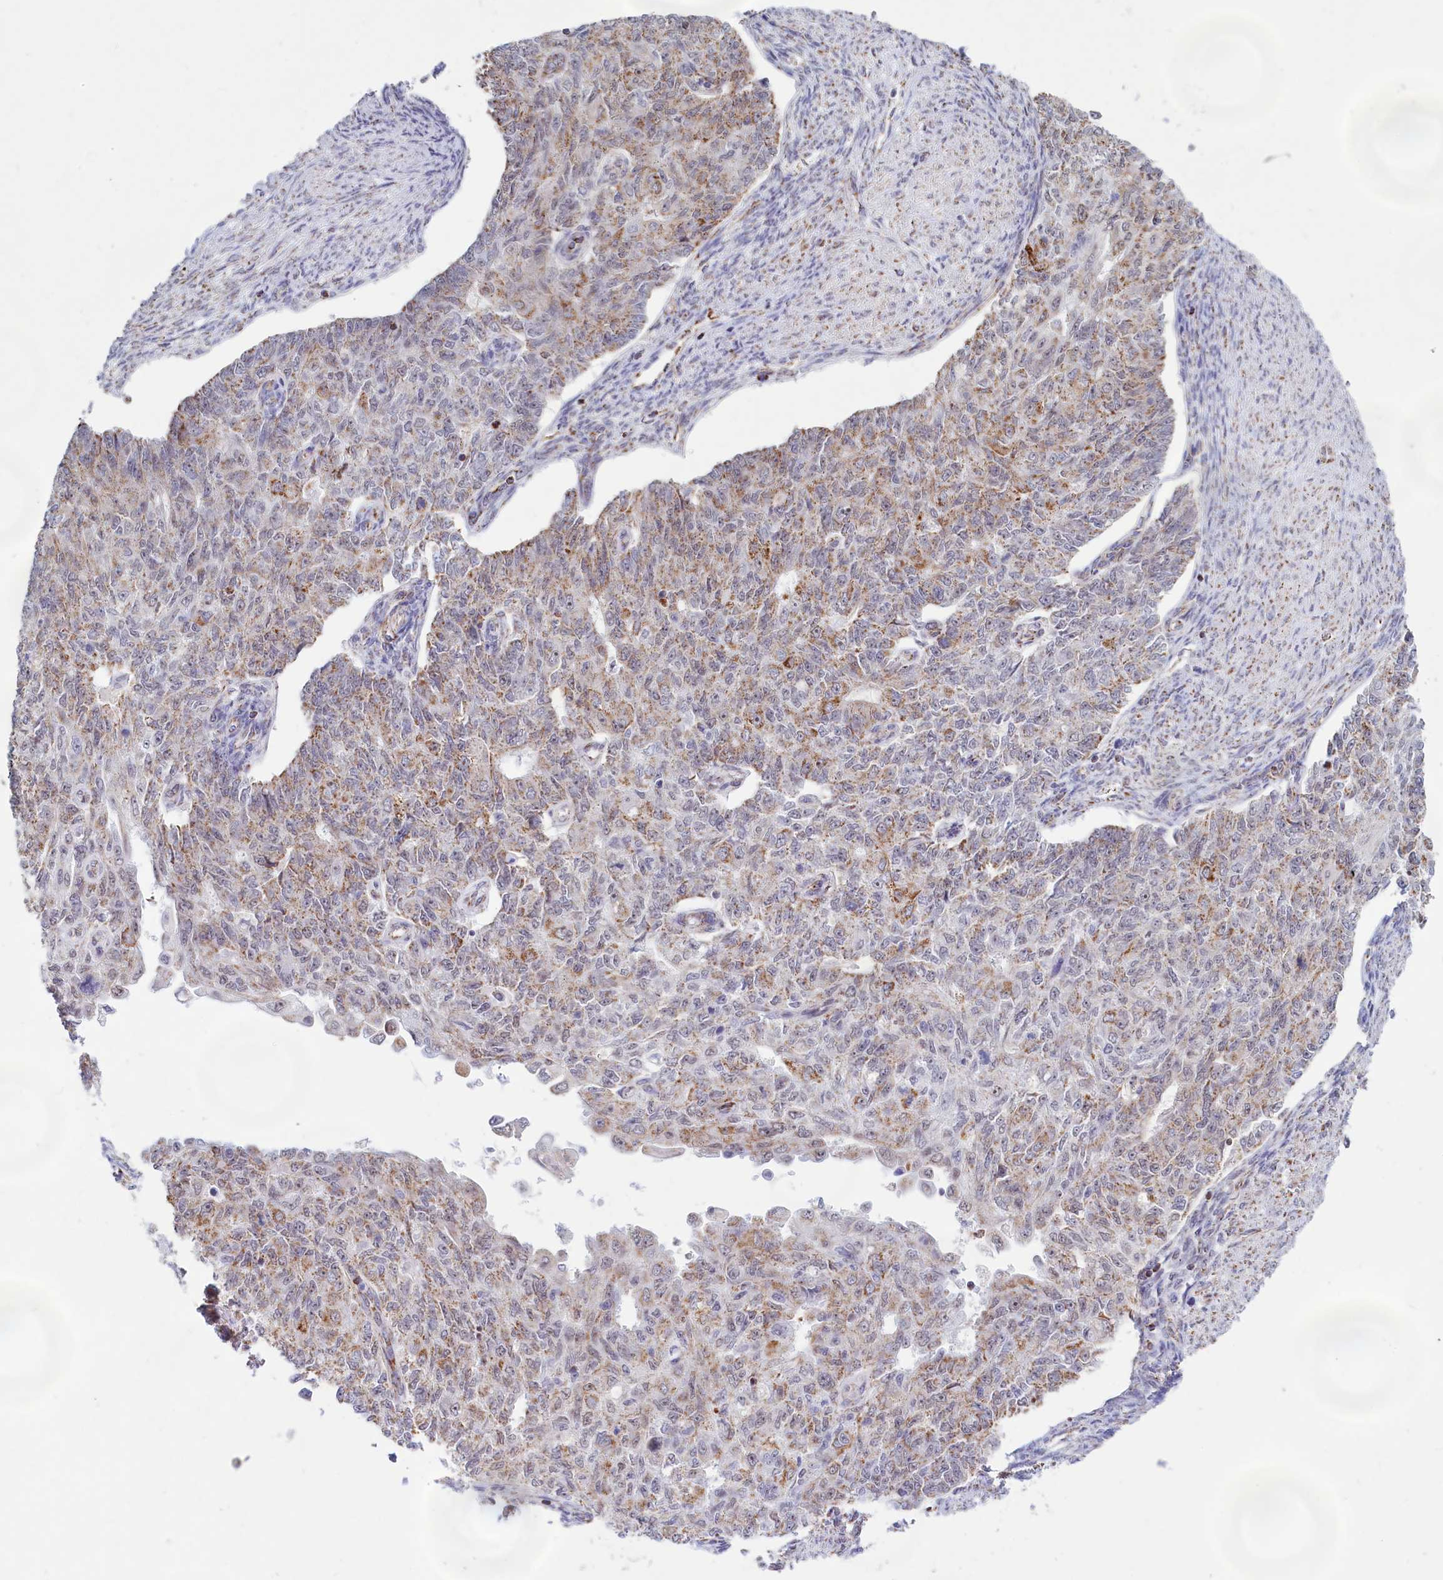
{"staining": {"intensity": "moderate", "quantity": "25%-75%", "location": "cytoplasmic/membranous"}, "tissue": "endometrial cancer", "cell_type": "Tumor cells", "image_type": "cancer", "snomed": [{"axis": "morphology", "description": "Adenocarcinoma, NOS"}, {"axis": "topography", "description": "Endometrium"}], "caption": "Brown immunohistochemical staining in human adenocarcinoma (endometrial) exhibits moderate cytoplasmic/membranous staining in approximately 25%-75% of tumor cells. The staining was performed using DAB to visualize the protein expression in brown, while the nuclei were stained in blue with hematoxylin (Magnification: 20x).", "gene": "C1D", "patient": {"sex": "female", "age": 32}}